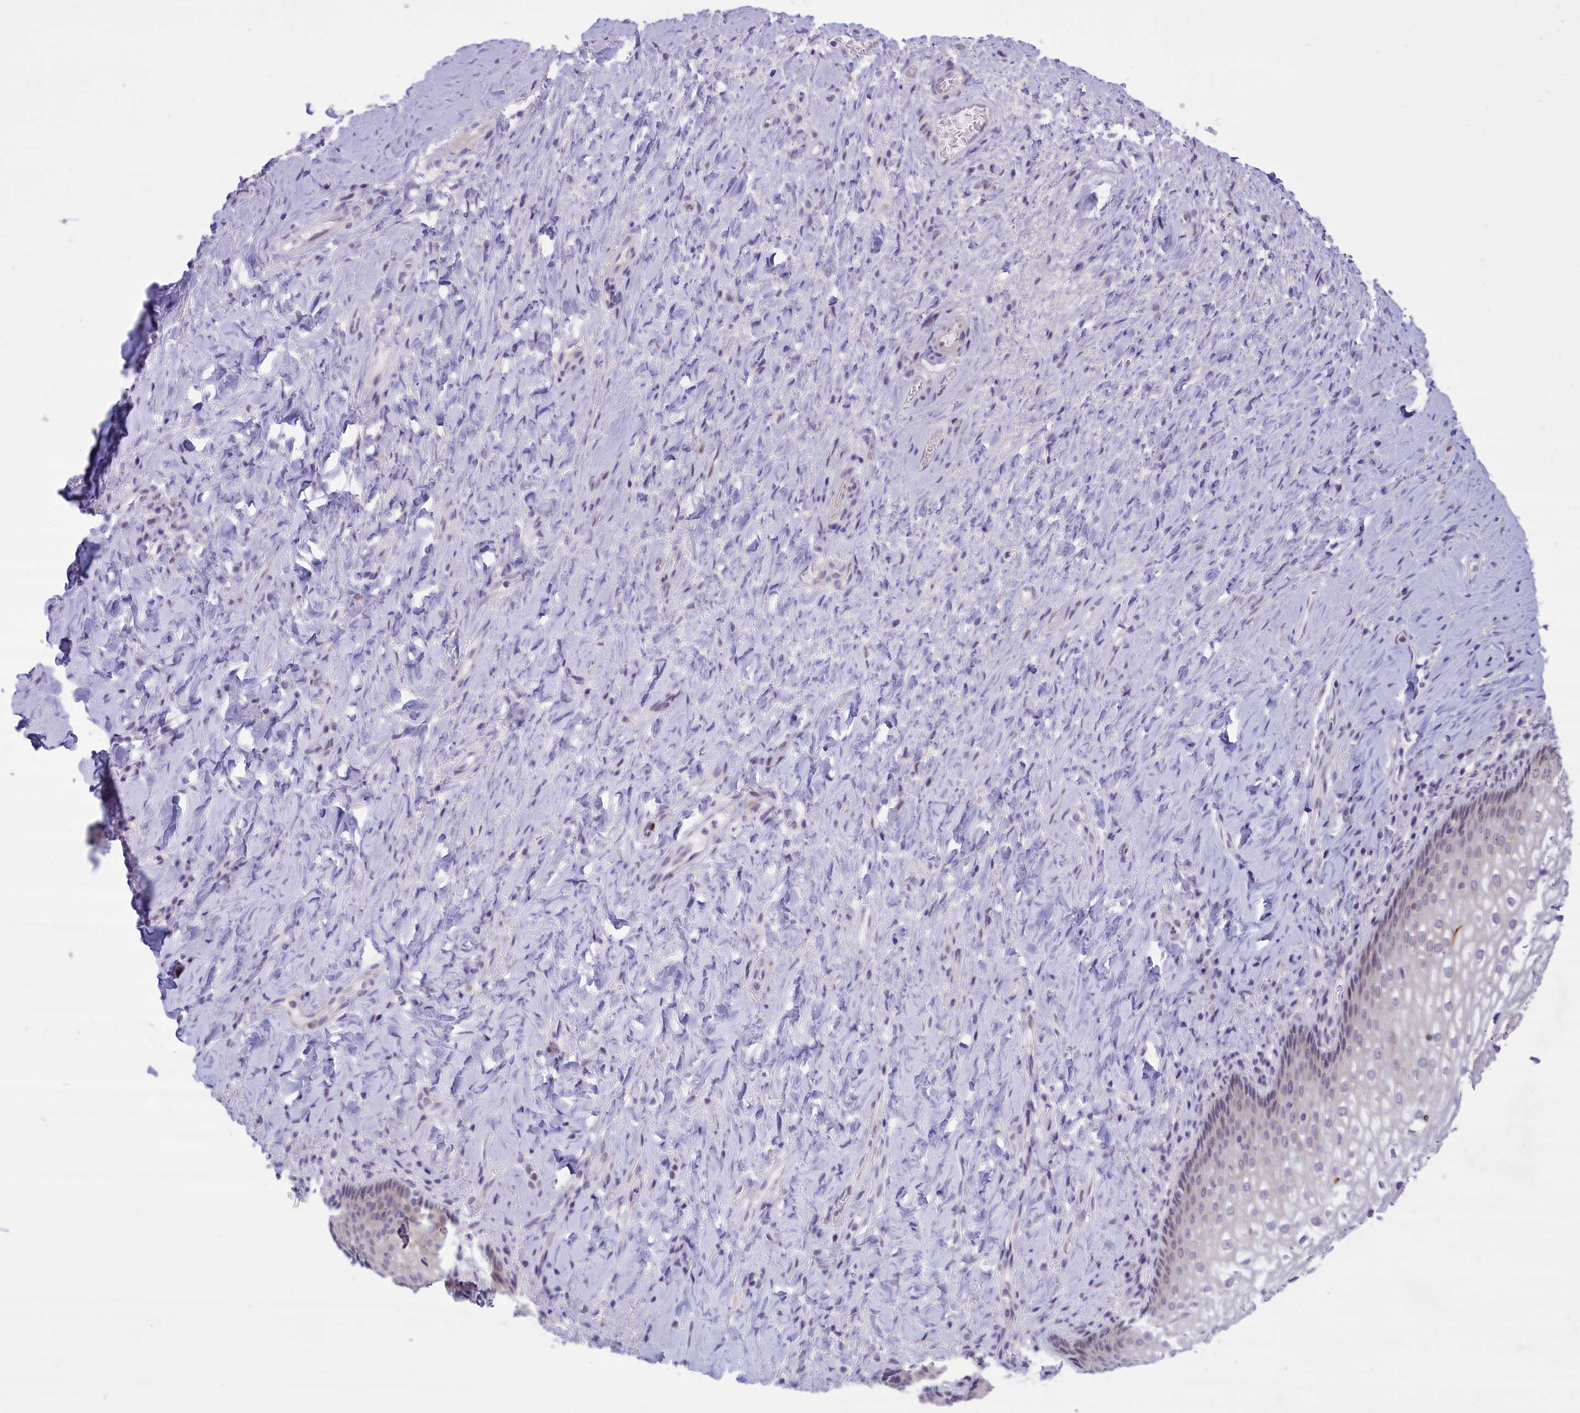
{"staining": {"intensity": "moderate", "quantity": "<25%", "location": "nuclear"}, "tissue": "vagina", "cell_type": "Squamous epithelial cells", "image_type": "normal", "snomed": [{"axis": "morphology", "description": "Normal tissue, NOS"}, {"axis": "topography", "description": "Vagina"}], "caption": "Immunohistochemistry micrograph of benign vagina stained for a protein (brown), which exhibits low levels of moderate nuclear staining in about <25% of squamous epithelial cells.", "gene": "ELOA2", "patient": {"sex": "female", "age": 60}}